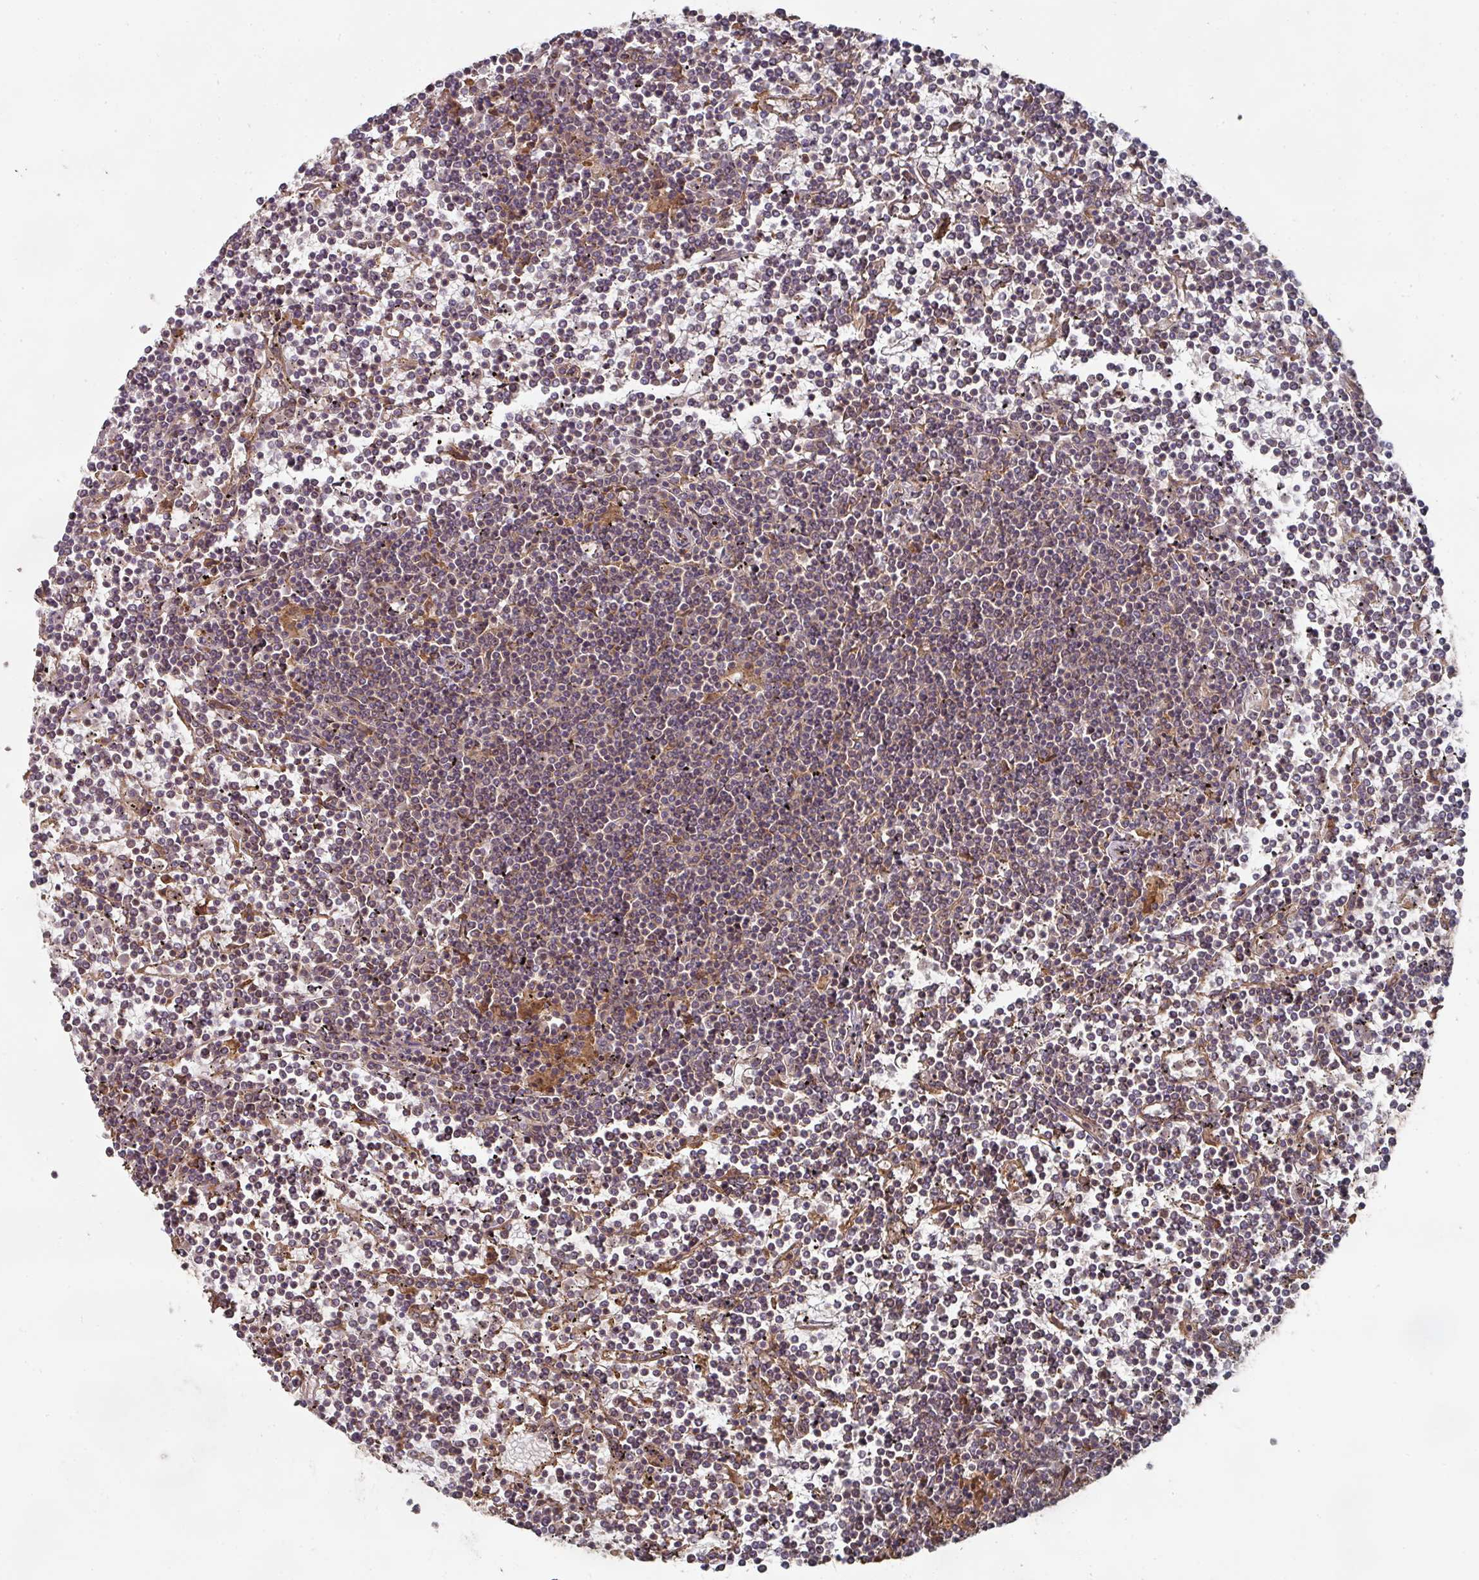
{"staining": {"intensity": "negative", "quantity": "none", "location": "none"}, "tissue": "lymphoma", "cell_type": "Tumor cells", "image_type": "cancer", "snomed": [{"axis": "morphology", "description": "Malignant lymphoma, non-Hodgkin's type, Low grade"}, {"axis": "topography", "description": "Spleen"}], "caption": "A histopathology image of low-grade malignant lymphoma, non-Hodgkin's type stained for a protein exhibits no brown staining in tumor cells.", "gene": "CEP95", "patient": {"sex": "female", "age": 19}}